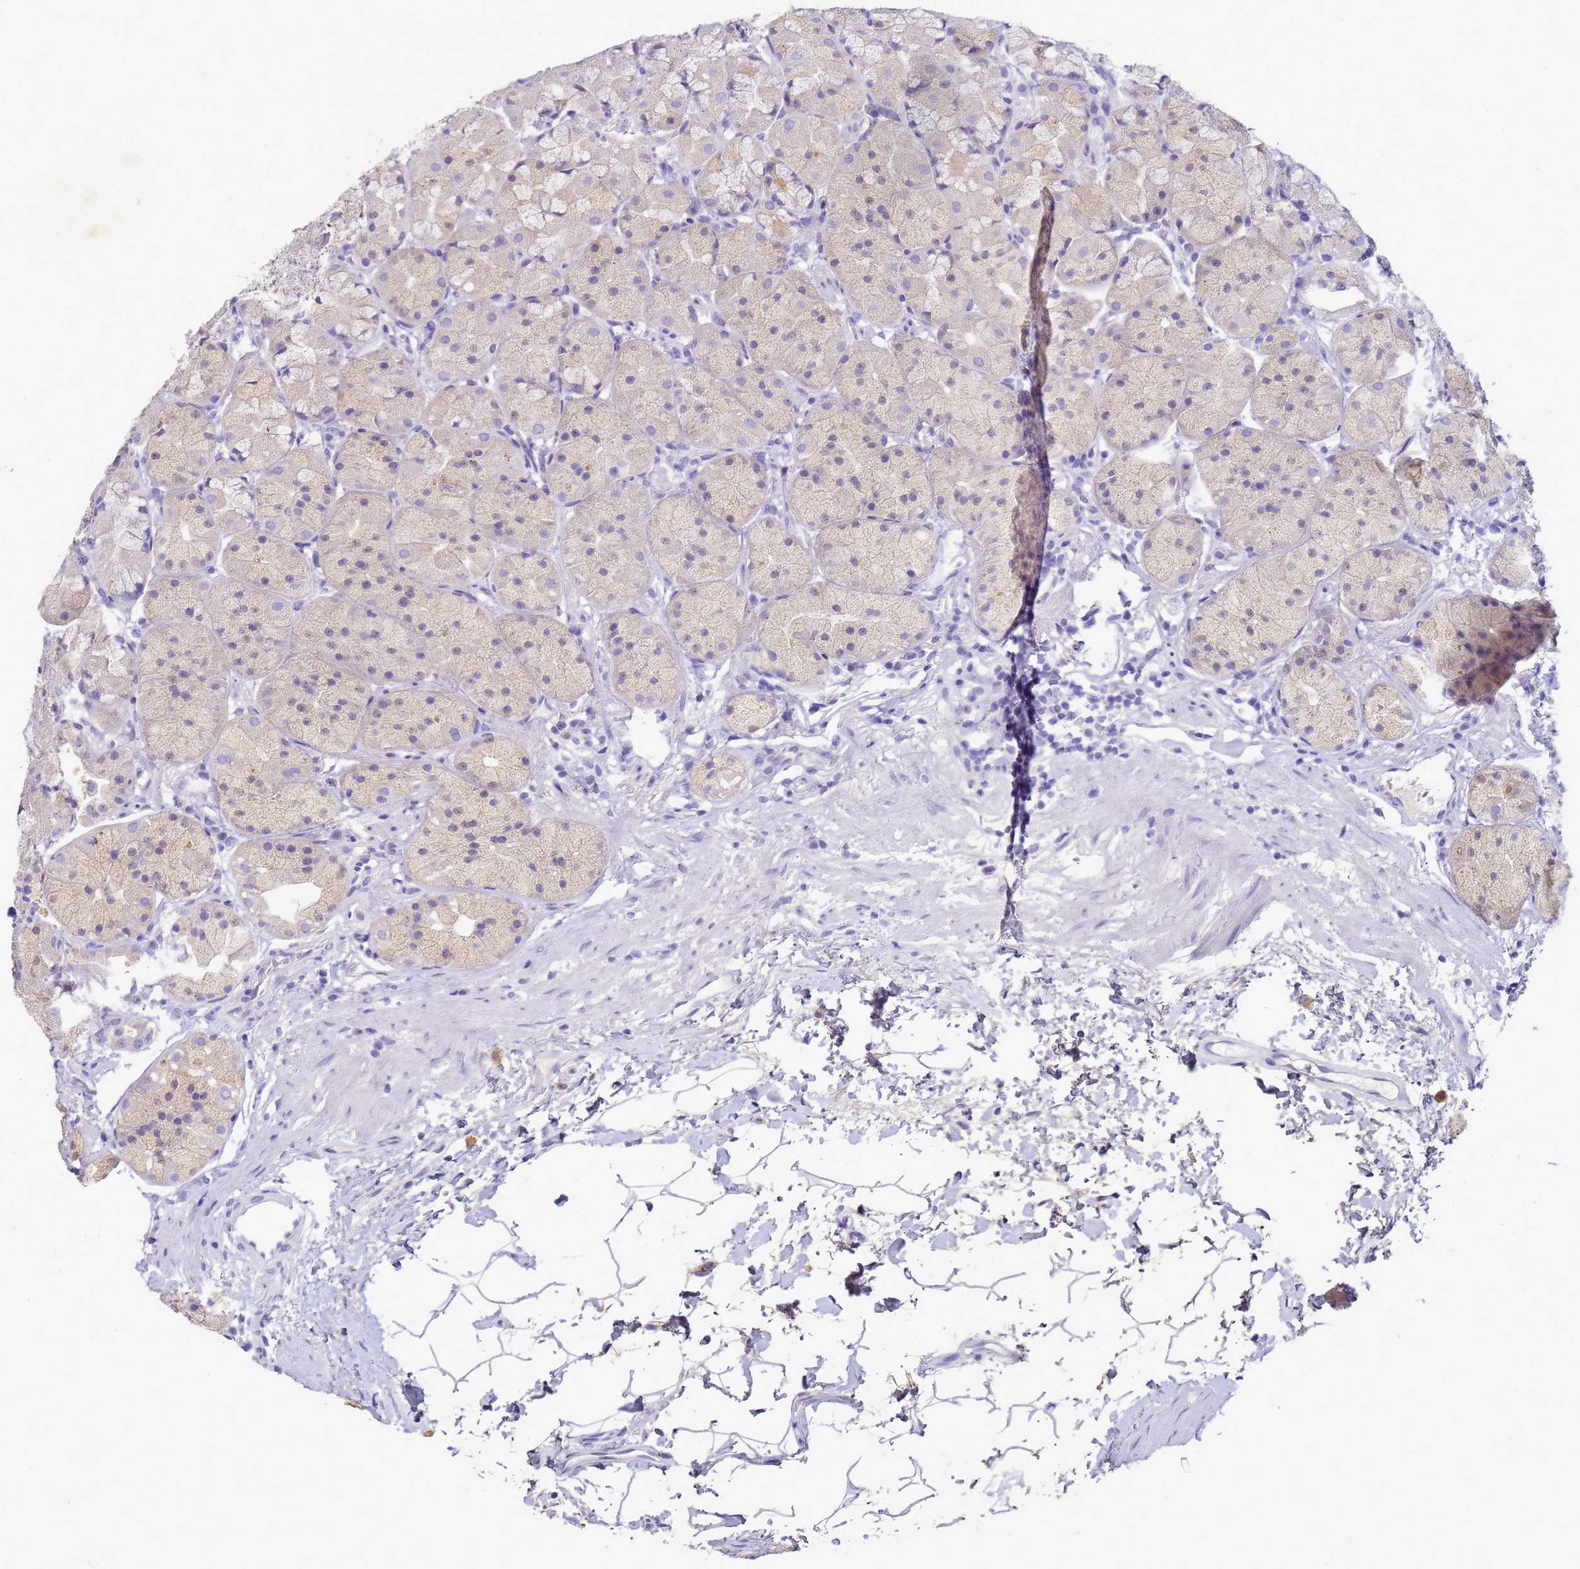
{"staining": {"intensity": "negative", "quantity": "none", "location": "none"}, "tissue": "stomach", "cell_type": "Glandular cells", "image_type": "normal", "snomed": [{"axis": "morphology", "description": "Normal tissue, NOS"}, {"axis": "topography", "description": "Stomach"}], "caption": "High magnification brightfield microscopy of unremarkable stomach stained with DAB (3,3'-diaminobenzidine) (brown) and counterstained with hematoxylin (blue): glandular cells show no significant staining.", "gene": "B3GNT8", "patient": {"sex": "male", "age": 57}}